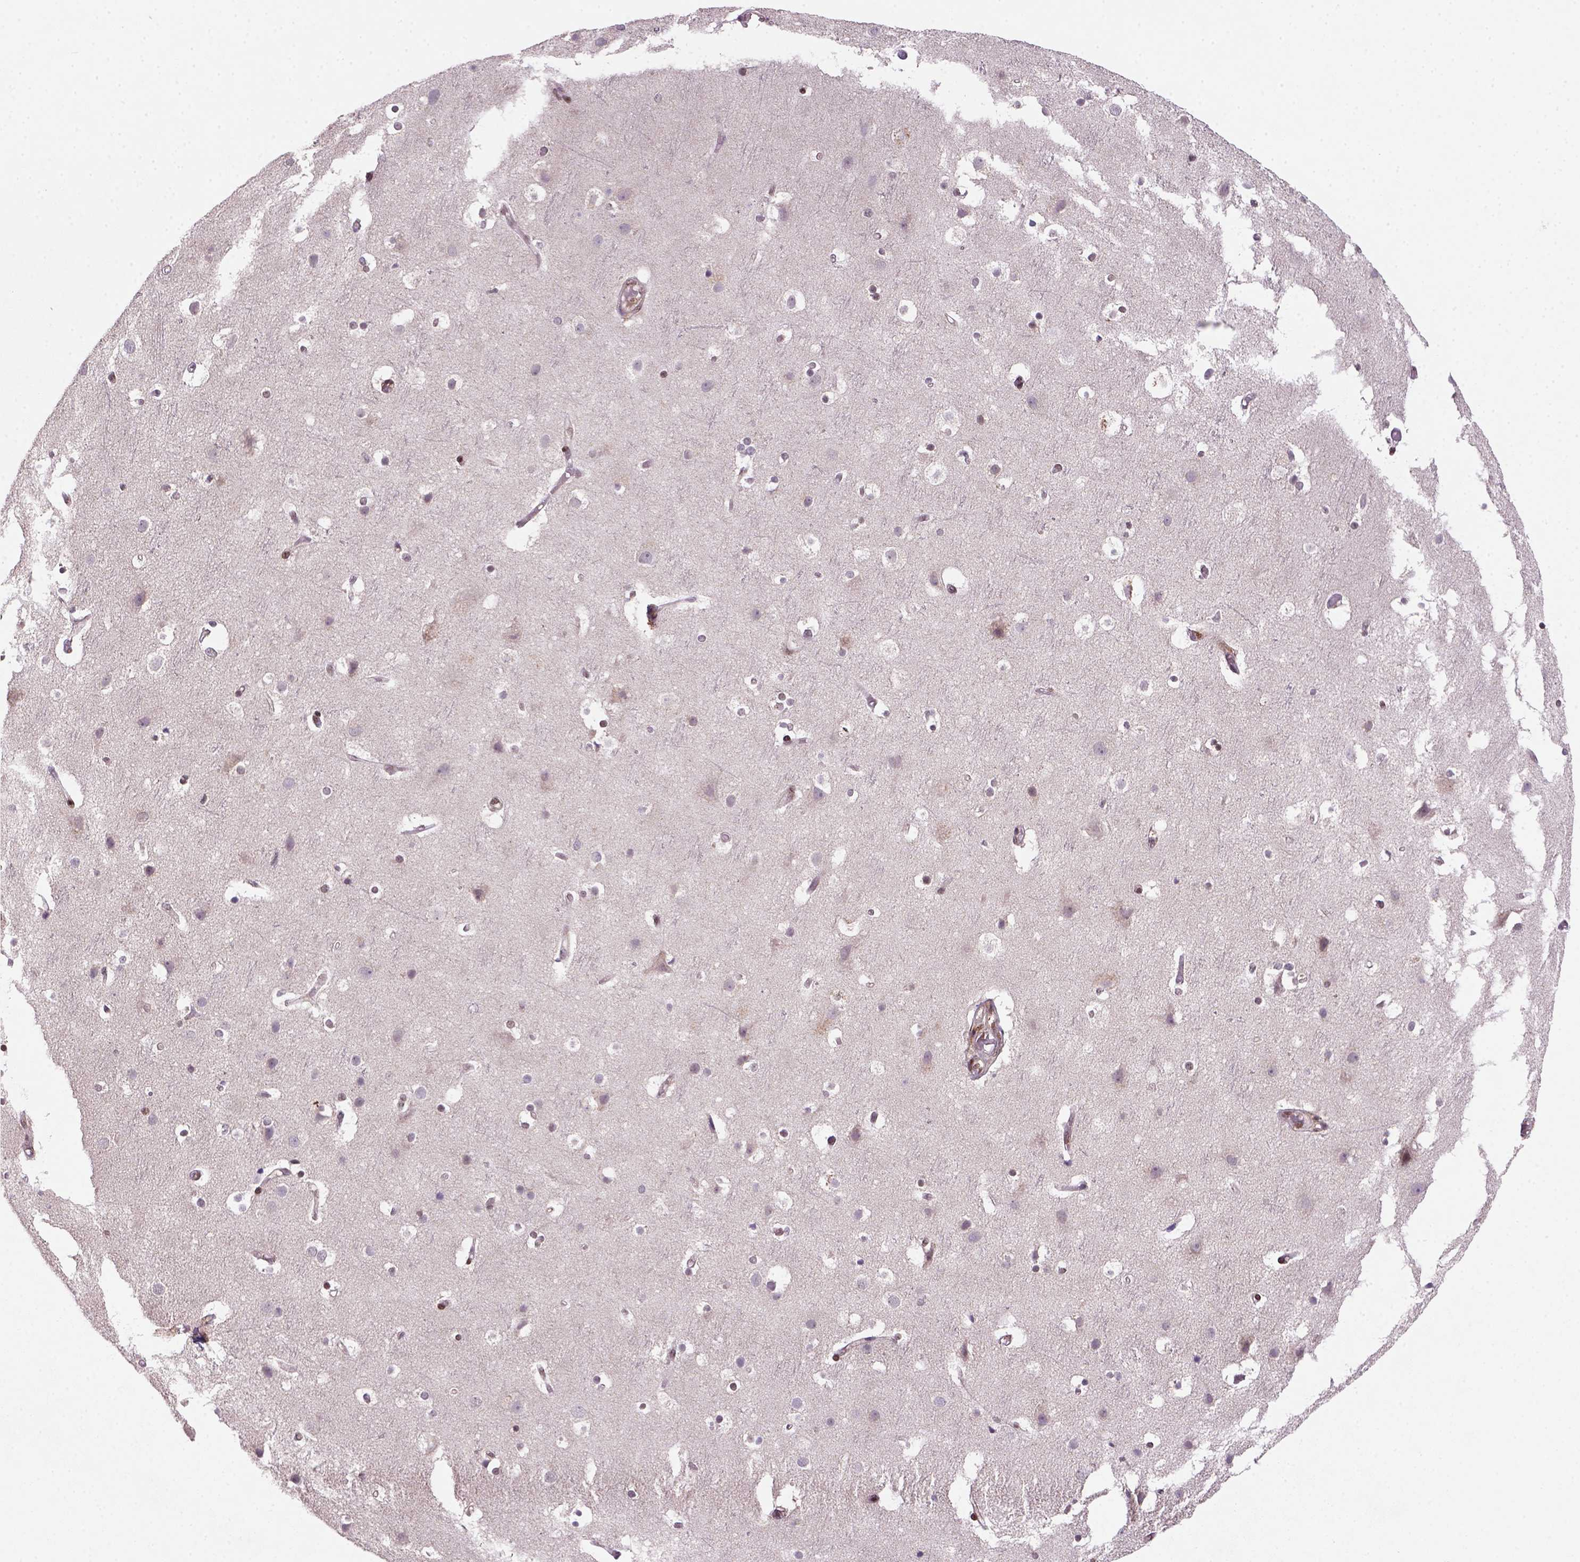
{"staining": {"intensity": "moderate", "quantity": "25%-75%", "location": "nuclear"}, "tissue": "cerebral cortex", "cell_type": "Endothelial cells", "image_type": "normal", "snomed": [{"axis": "morphology", "description": "Normal tissue, NOS"}, {"axis": "topography", "description": "Cerebral cortex"}], "caption": "Cerebral cortex was stained to show a protein in brown. There is medium levels of moderate nuclear staining in approximately 25%-75% of endothelial cells. (DAB IHC with brightfield microscopy, high magnification).", "gene": "MGMT", "patient": {"sex": "female", "age": 52}}